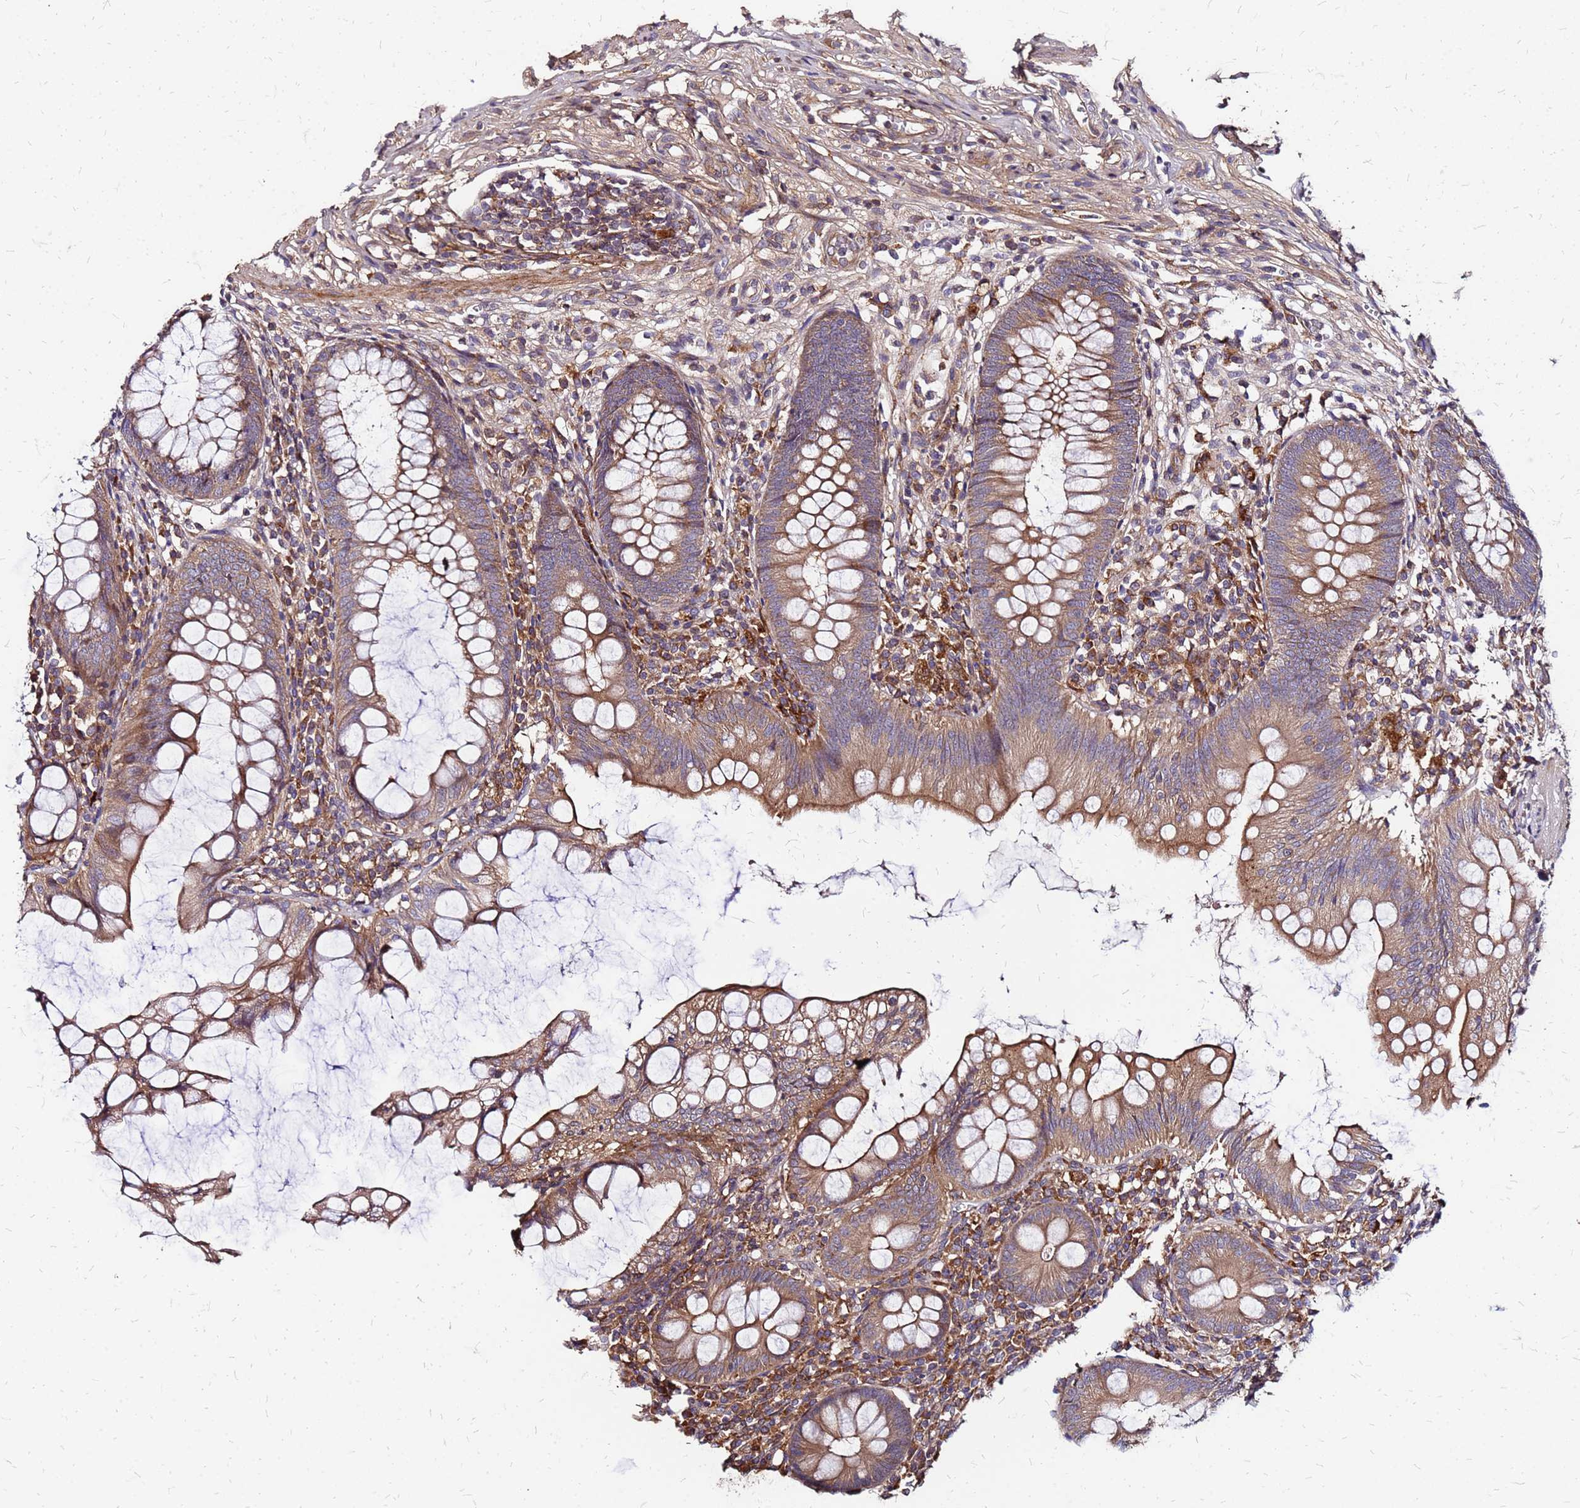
{"staining": {"intensity": "moderate", "quantity": ">75%", "location": "cytoplasmic/membranous"}, "tissue": "appendix", "cell_type": "Glandular cells", "image_type": "normal", "snomed": [{"axis": "morphology", "description": "Normal tissue, NOS"}, {"axis": "topography", "description": "Appendix"}], "caption": "Immunohistochemistry (IHC) of benign appendix displays medium levels of moderate cytoplasmic/membranous staining in about >75% of glandular cells.", "gene": "CYBC1", "patient": {"sex": "male", "age": 56}}